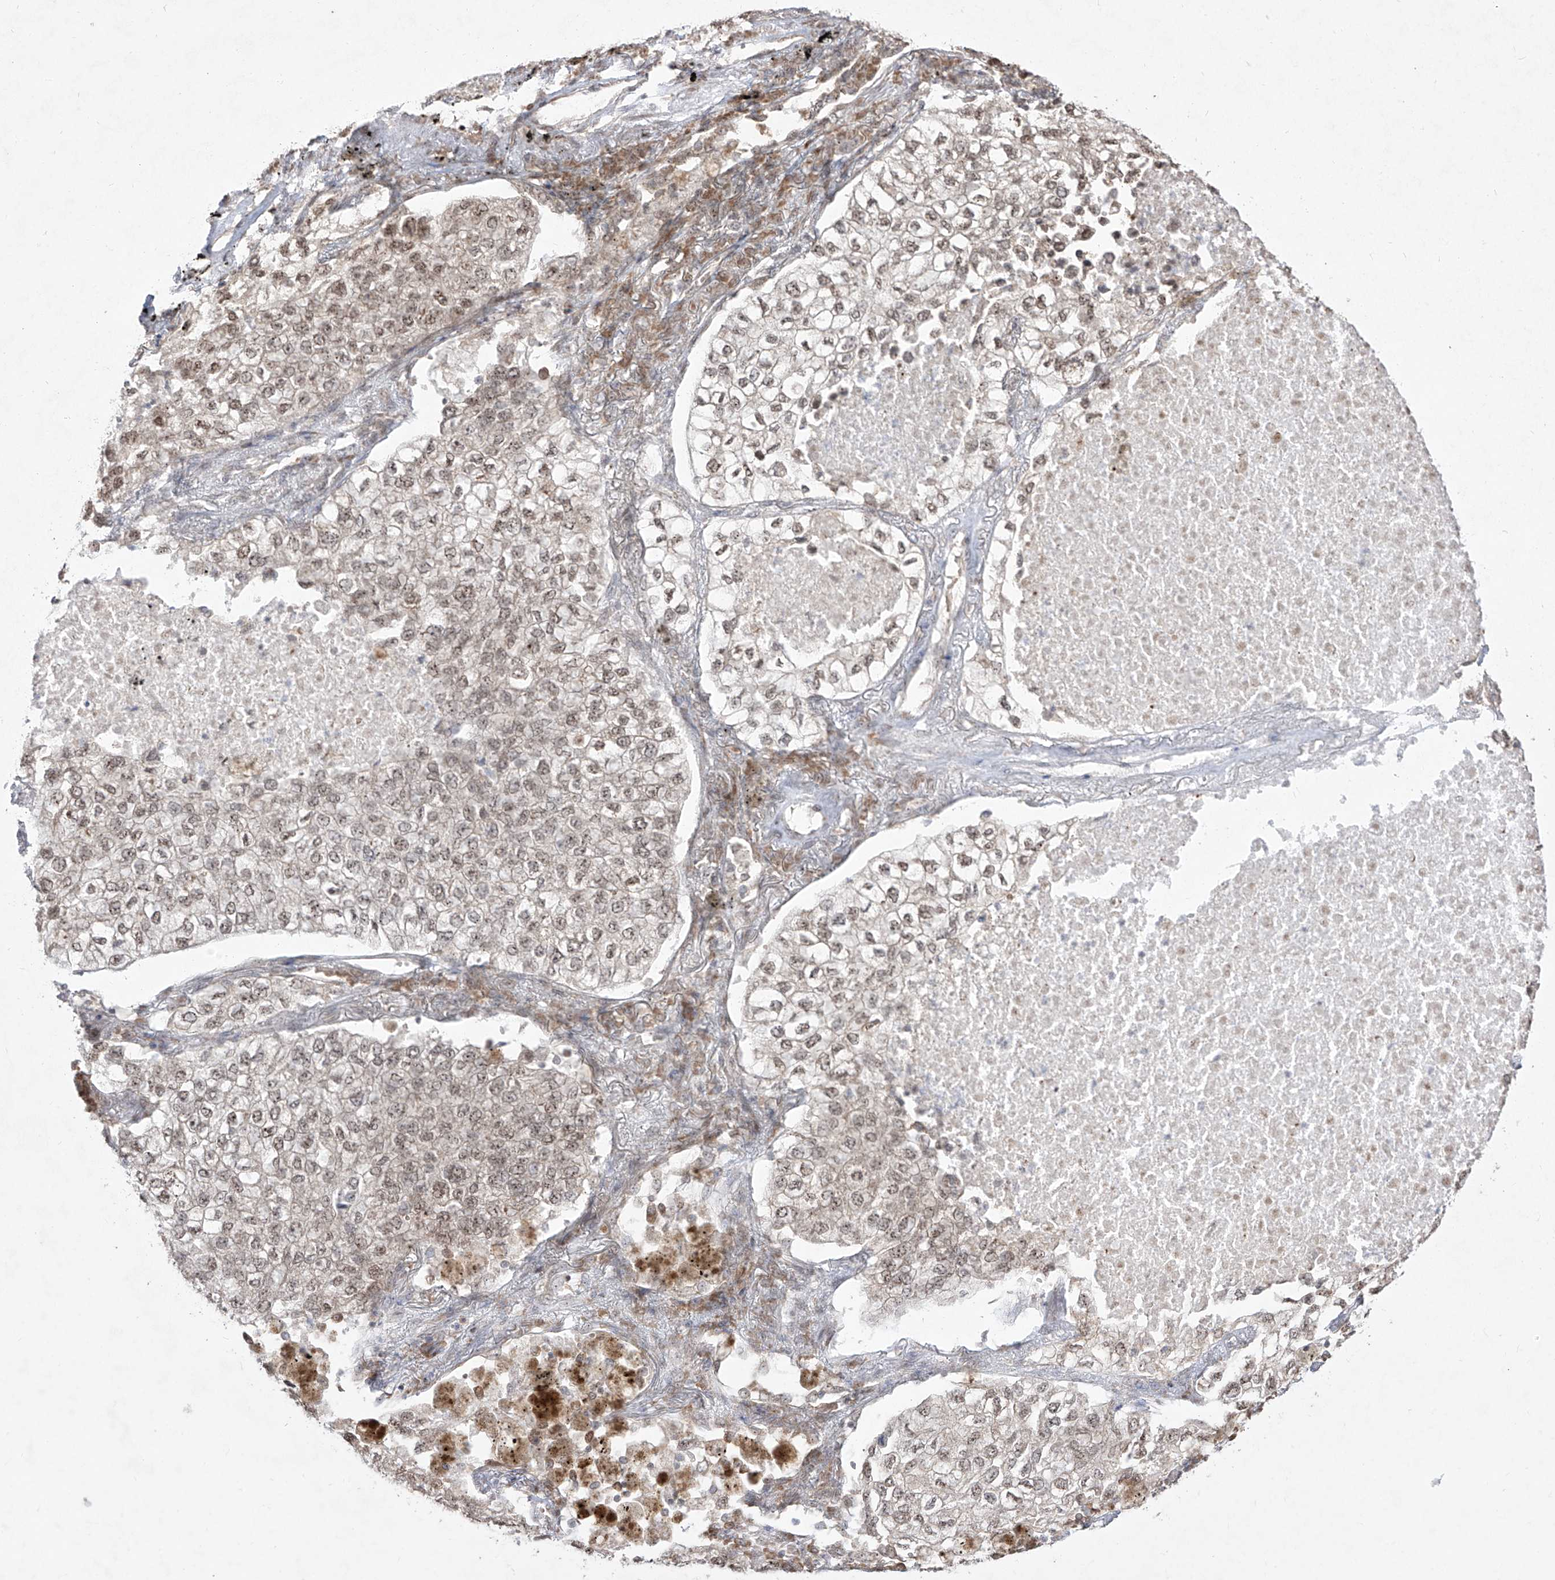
{"staining": {"intensity": "weak", "quantity": ">75%", "location": "nuclear"}, "tissue": "lung cancer", "cell_type": "Tumor cells", "image_type": "cancer", "snomed": [{"axis": "morphology", "description": "Adenocarcinoma, NOS"}, {"axis": "topography", "description": "Lung"}], "caption": "Lung cancer stained for a protein (brown) displays weak nuclear positive staining in about >75% of tumor cells.", "gene": "SNRNP27", "patient": {"sex": "male", "age": 63}}